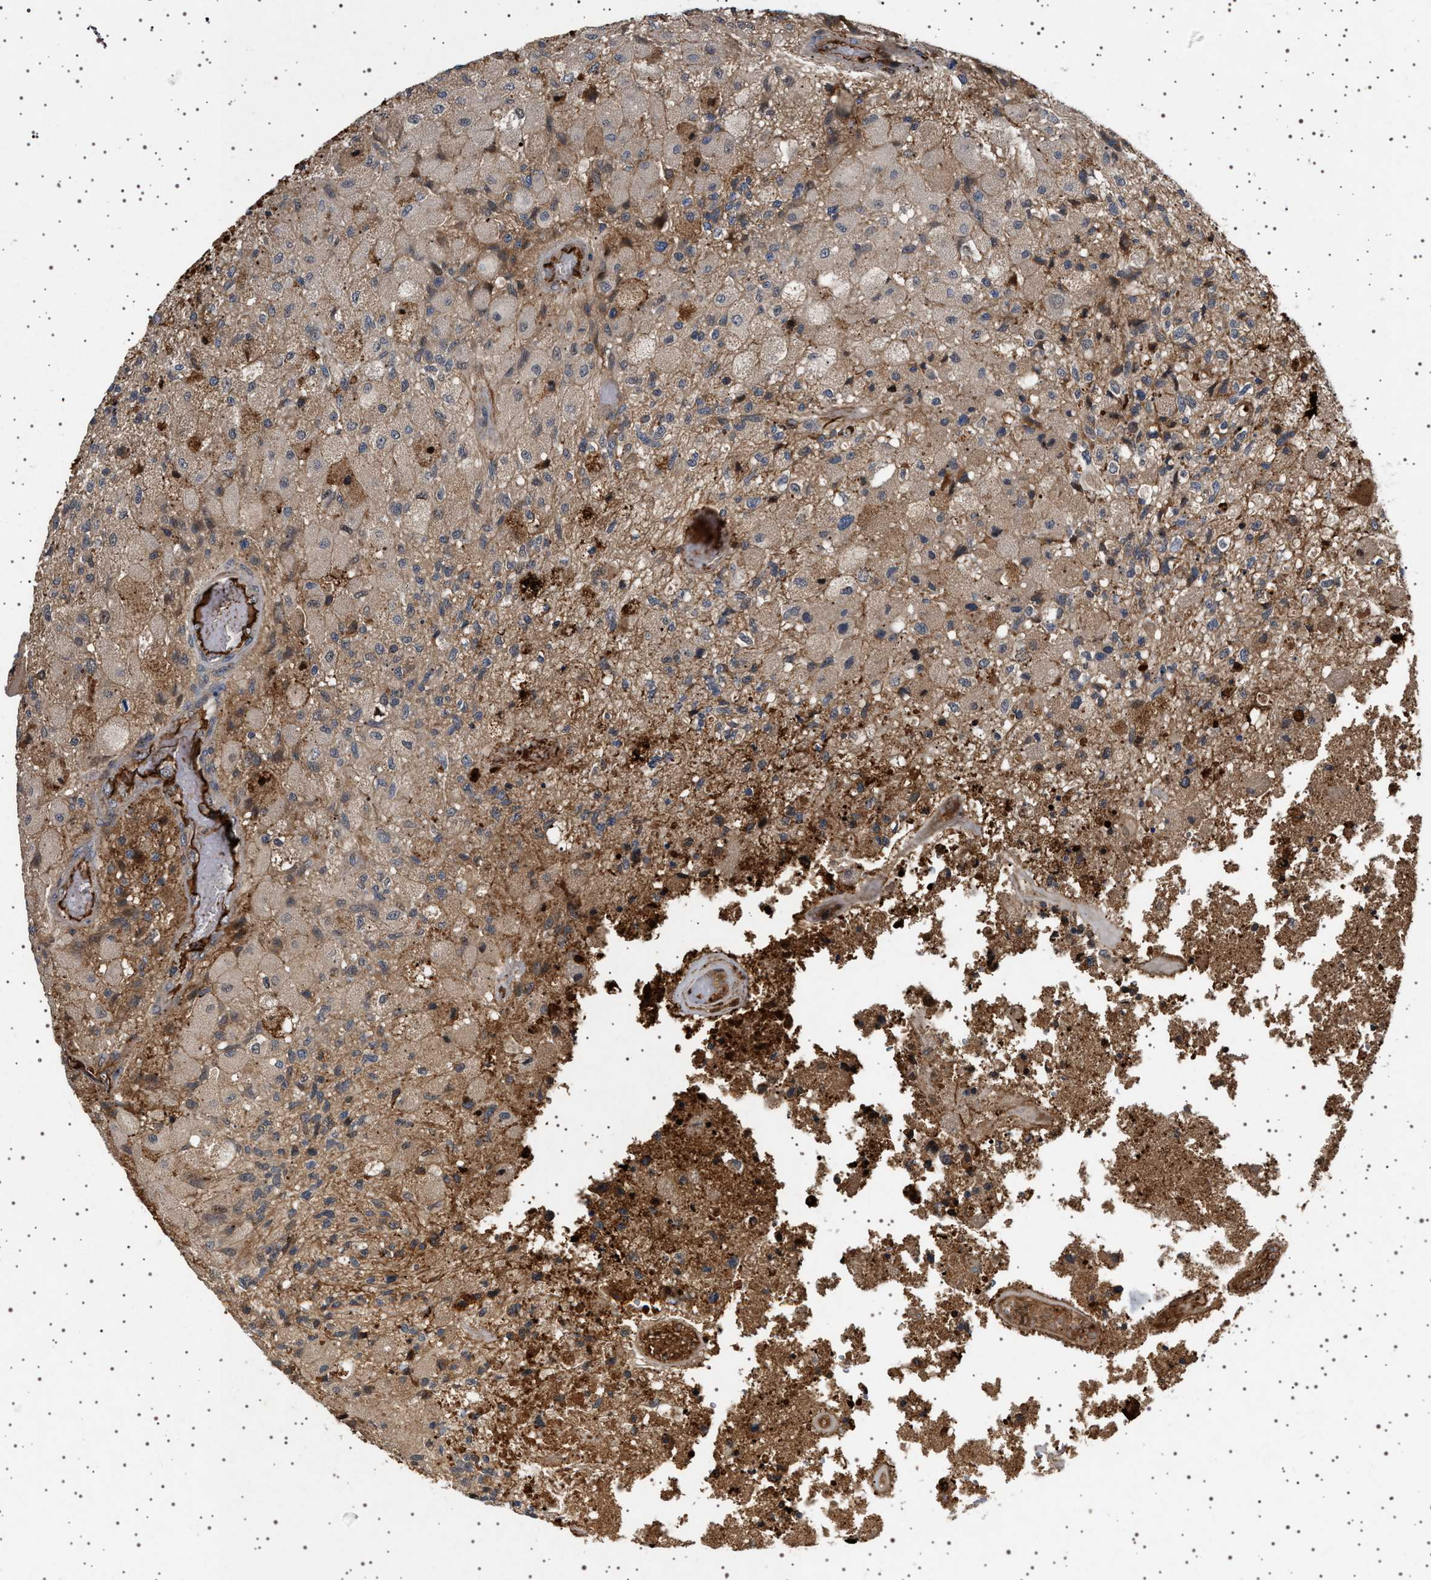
{"staining": {"intensity": "weak", "quantity": ">75%", "location": "cytoplasmic/membranous"}, "tissue": "glioma", "cell_type": "Tumor cells", "image_type": "cancer", "snomed": [{"axis": "morphology", "description": "Normal tissue, NOS"}, {"axis": "morphology", "description": "Glioma, malignant, High grade"}, {"axis": "topography", "description": "Cerebral cortex"}], "caption": "Immunohistochemical staining of human glioma shows low levels of weak cytoplasmic/membranous protein positivity in approximately >75% of tumor cells.", "gene": "FICD", "patient": {"sex": "male", "age": 77}}